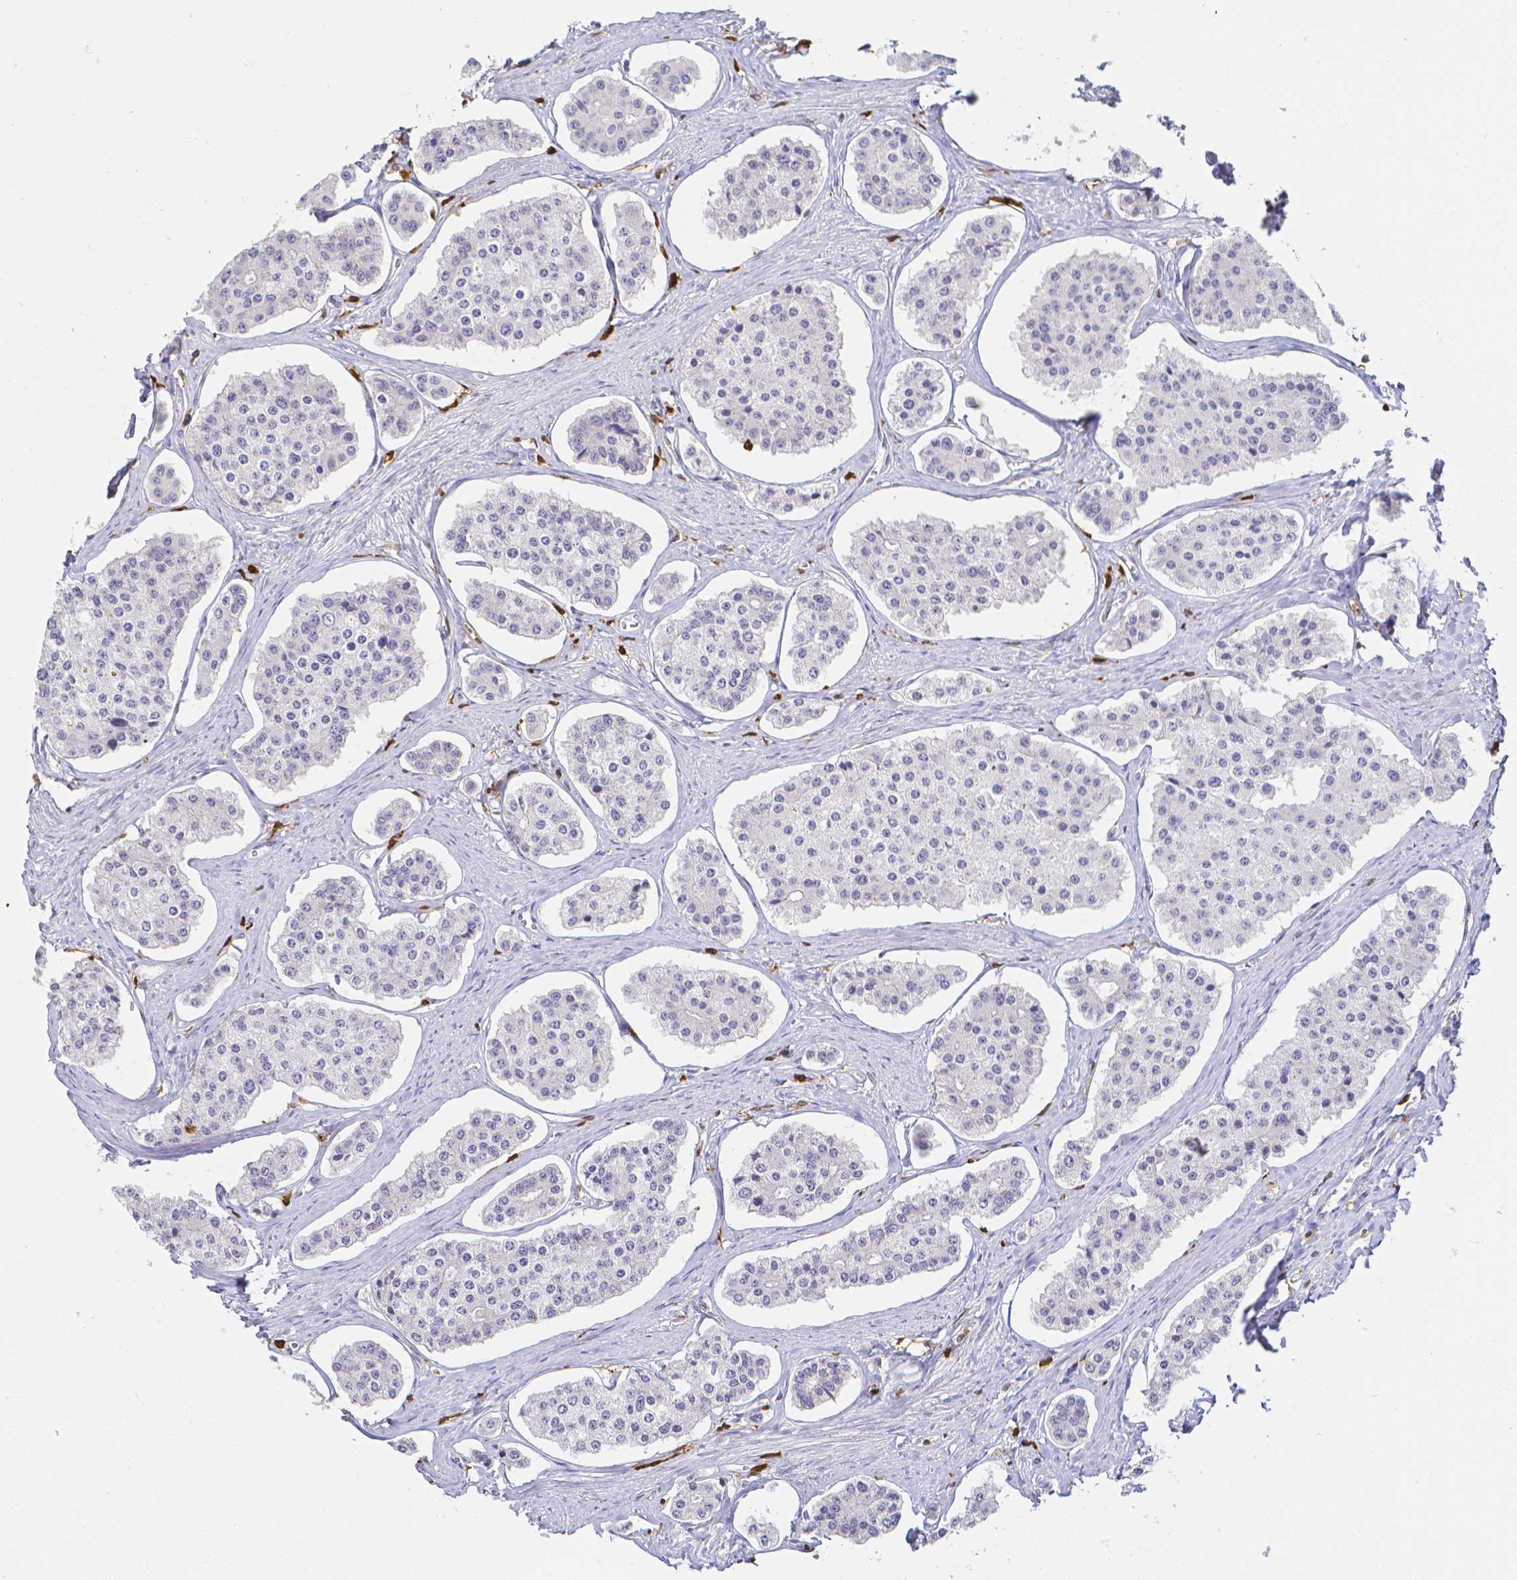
{"staining": {"intensity": "negative", "quantity": "none", "location": "none"}, "tissue": "carcinoid", "cell_type": "Tumor cells", "image_type": "cancer", "snomed": [{"axis": "morphology", "description": "Carcinoid, malignant, NOS"}, {"axis": "topography", "description": "Small intestine"}], "caption": "A micrograph of human carcinoid is negative for staining in tumor cells.", "gene": "COTL1", "patient": {"sex": "female", "age": 65}}